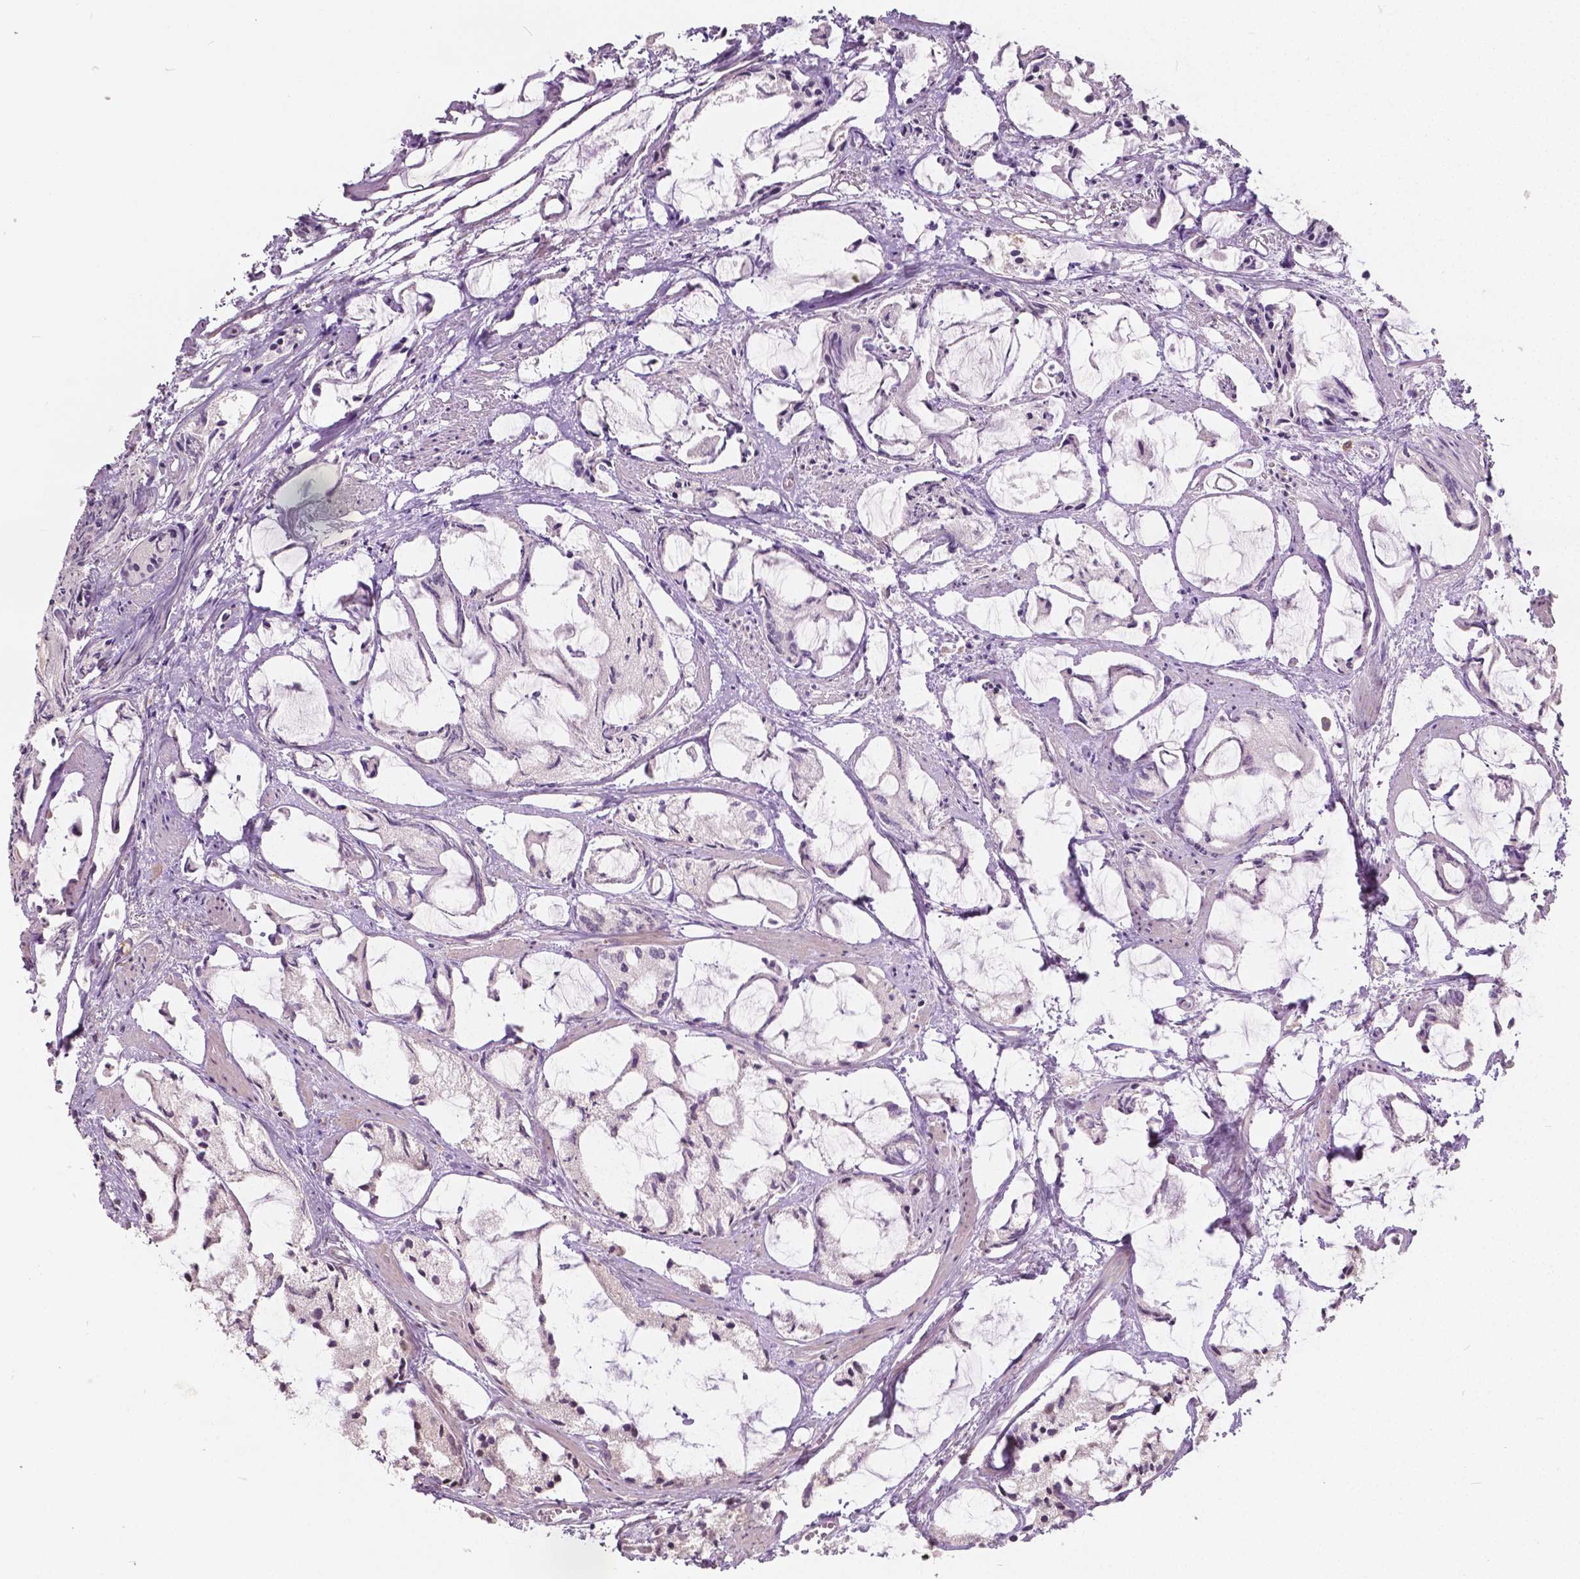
{"staining": {"intensity": "negative", "quantity": "none", "location": "none"}, "tissue": "prostate cancer", "cell_type": "Tumor cells", "image_type": "cancer", "snomed": [{"axis": "morphology", "description": "Adenocarcinoma, High grade"}, {"axis": "topography", "description": "Prostate"}], "caption": "Protein analysis of high-grade adenocarcinoma (prostate) exhibits no significant positivity in tumor cells.", "gene": "HMBOX1", "patient": {"sex": "male", "age": 85}}